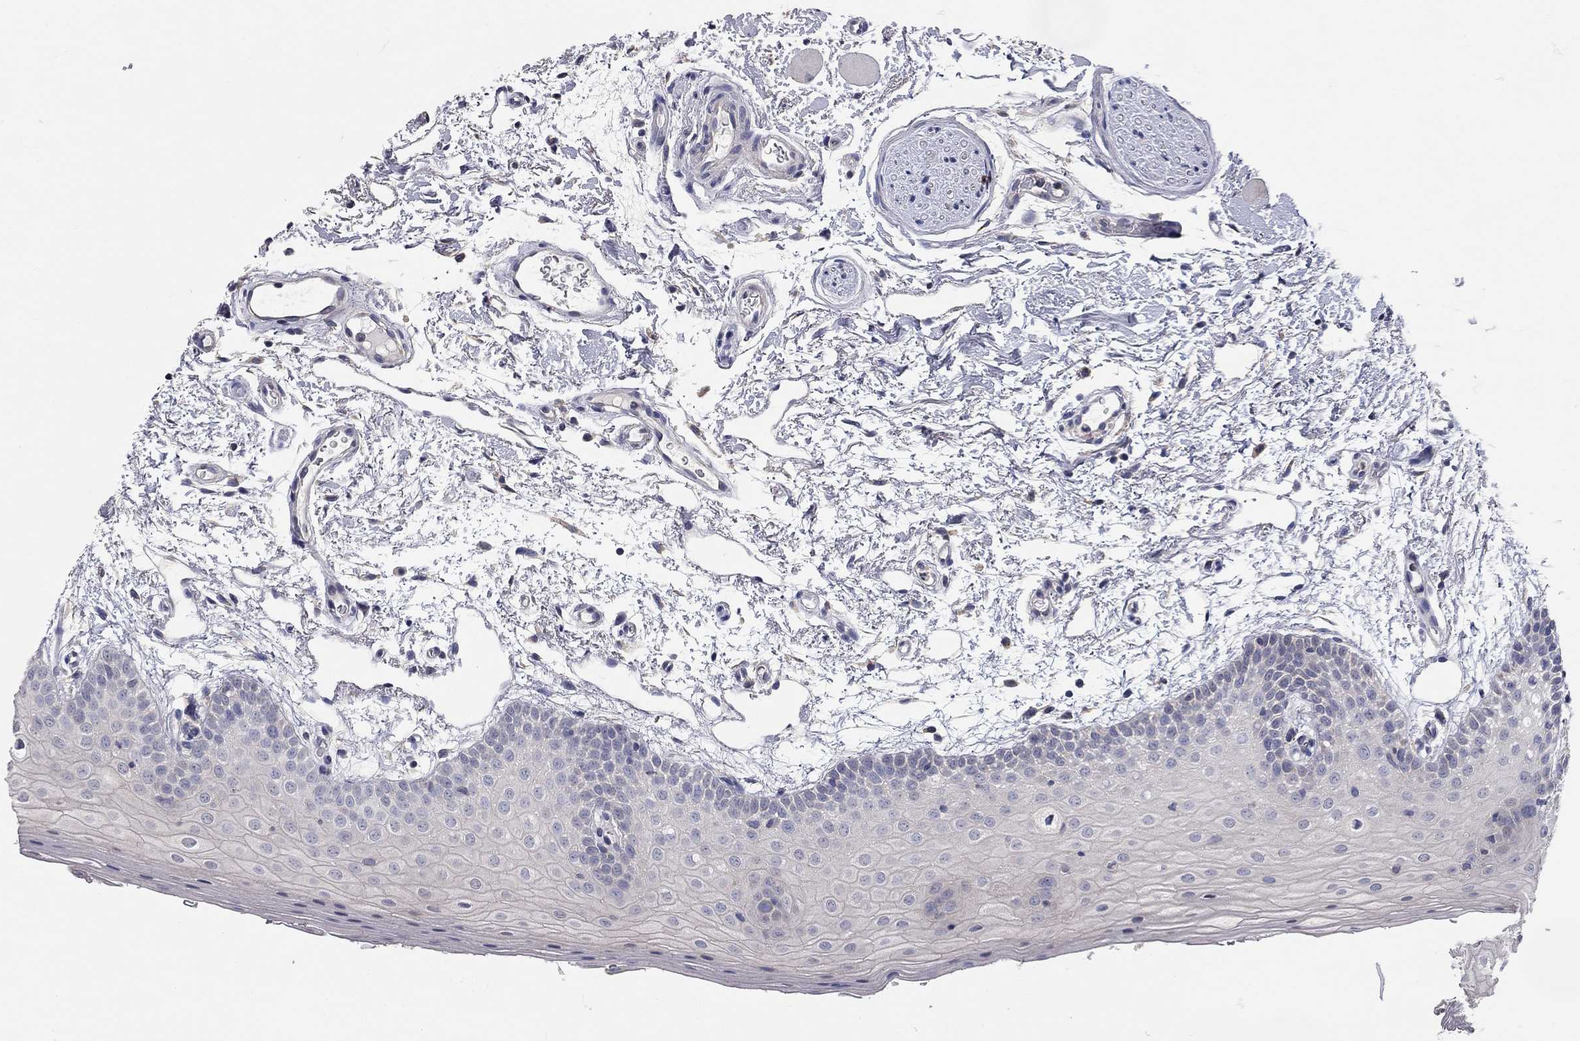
{"staining": {"intensity": "negative", "quantity": "none", "location": "none"}, "tissue": "oral mucosa", "cell_type": "Squamous epithelial cells", "image_type": "normal", "snomed": [{"axis": "morphology", "description": "Normal tissue, NOS"}, {"axis": "topography", "description": "Oral tissue"}, {"axis": "topography", "description": "Tounge, NOS"}], "caption": "Immunohistochemistry (IHC) image of benign oral mucosa: human oral mucosa stained with DAB shows no significant protein positivity in squamous epithelial cells.", "gene": "XAGE2", "patient": {"sex": "female", "age": 86}}